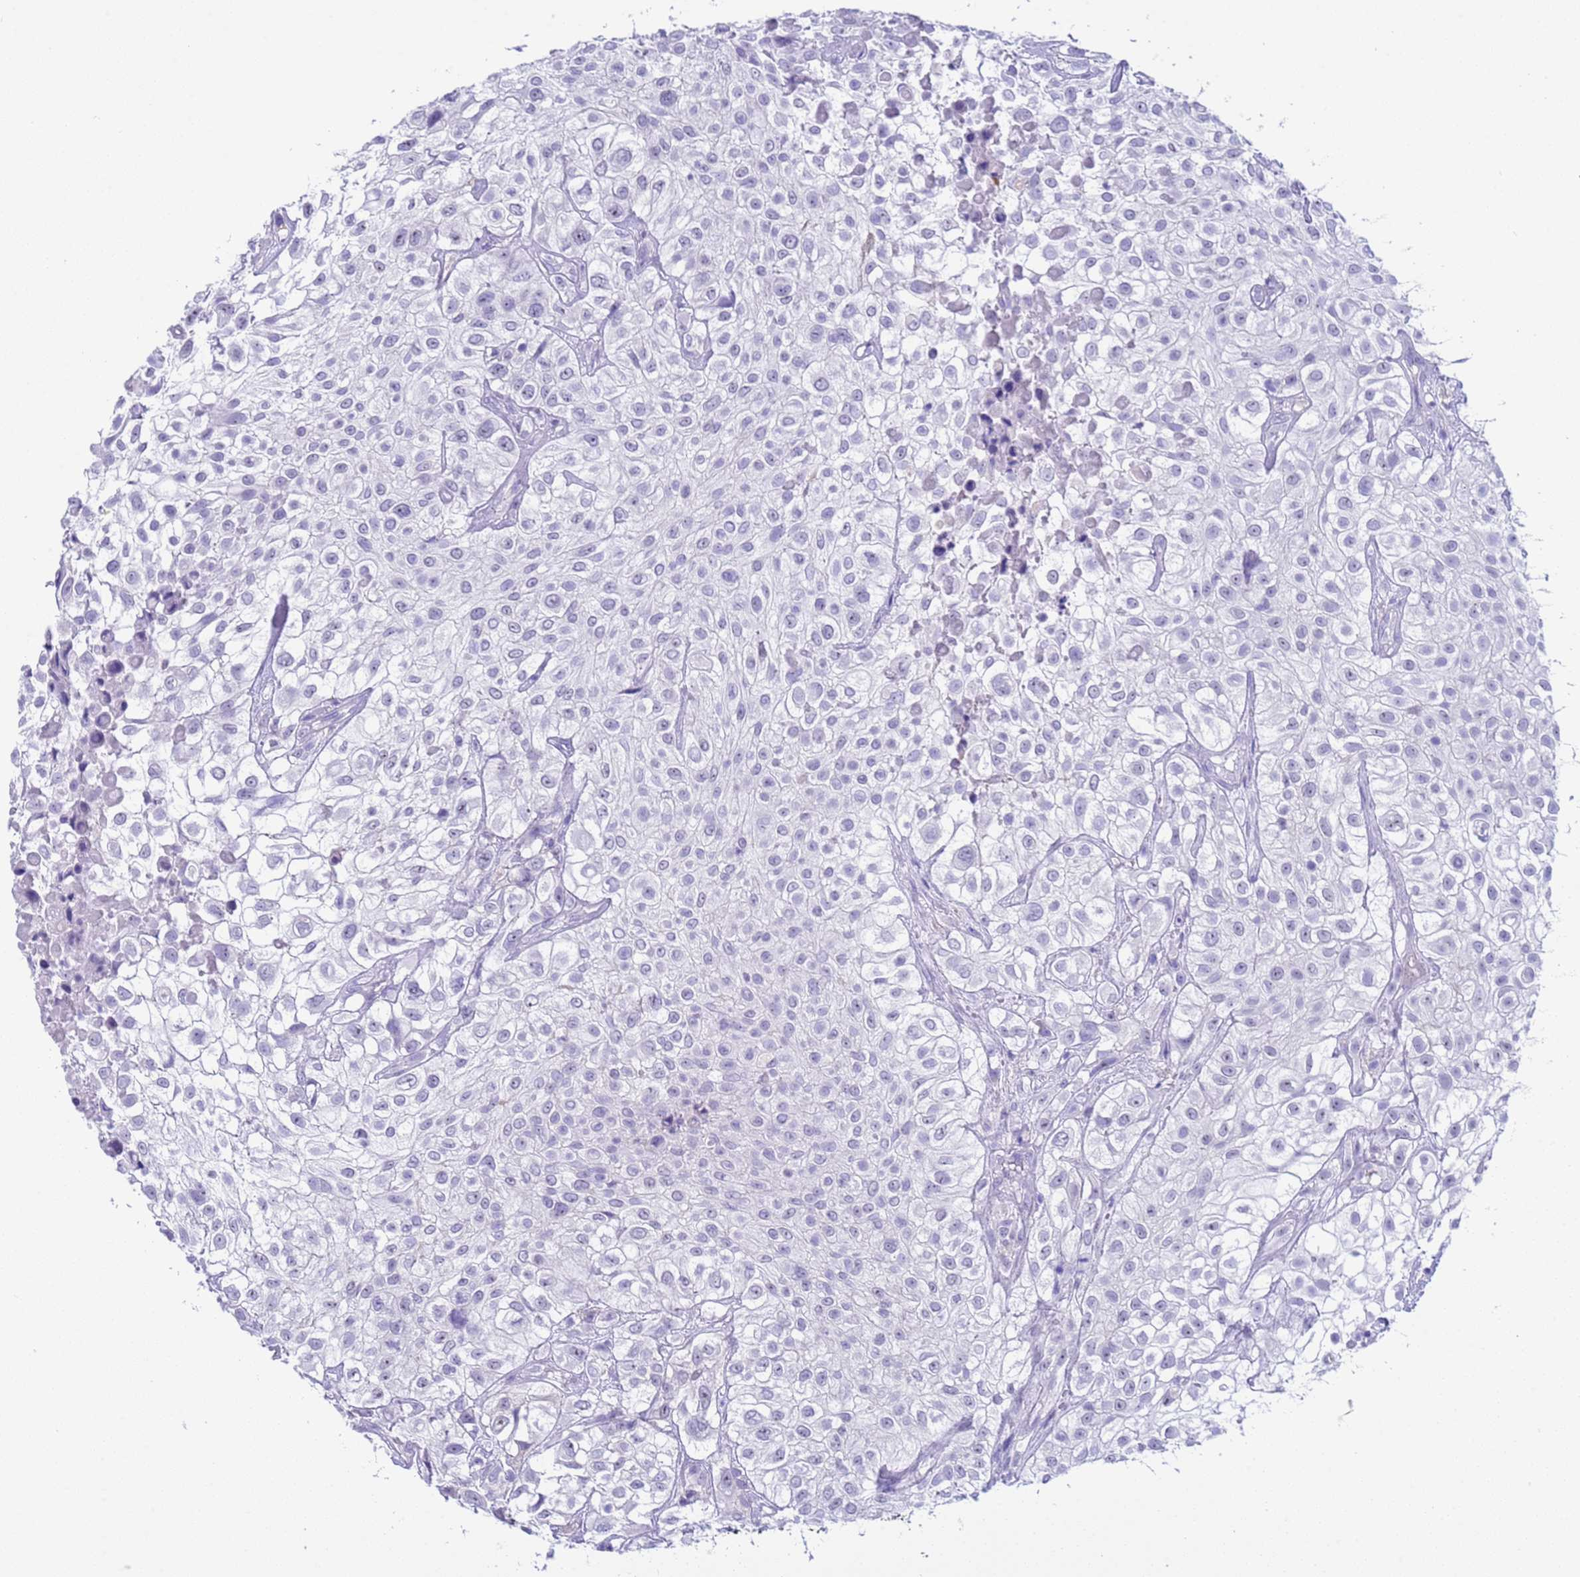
{"staining": {"intensity": "negative", "quantity": "none", "location": "none"}, "tissue": "urothelial cancer", "cell_type": "Tumor cells", "image_type": "cancer", "snomed": [{"axis": "morphology", "description": "Urothelial carcinoma, High grade"}, {"axis": "topography", "description": "Urinary bladder"}], "caption": "Immunohistochemical staining of human urothelial cancer demonstrates no significant staining in tumor cells.", "gene": "CKM", "patient": {"sex": "male", "age": 56}}